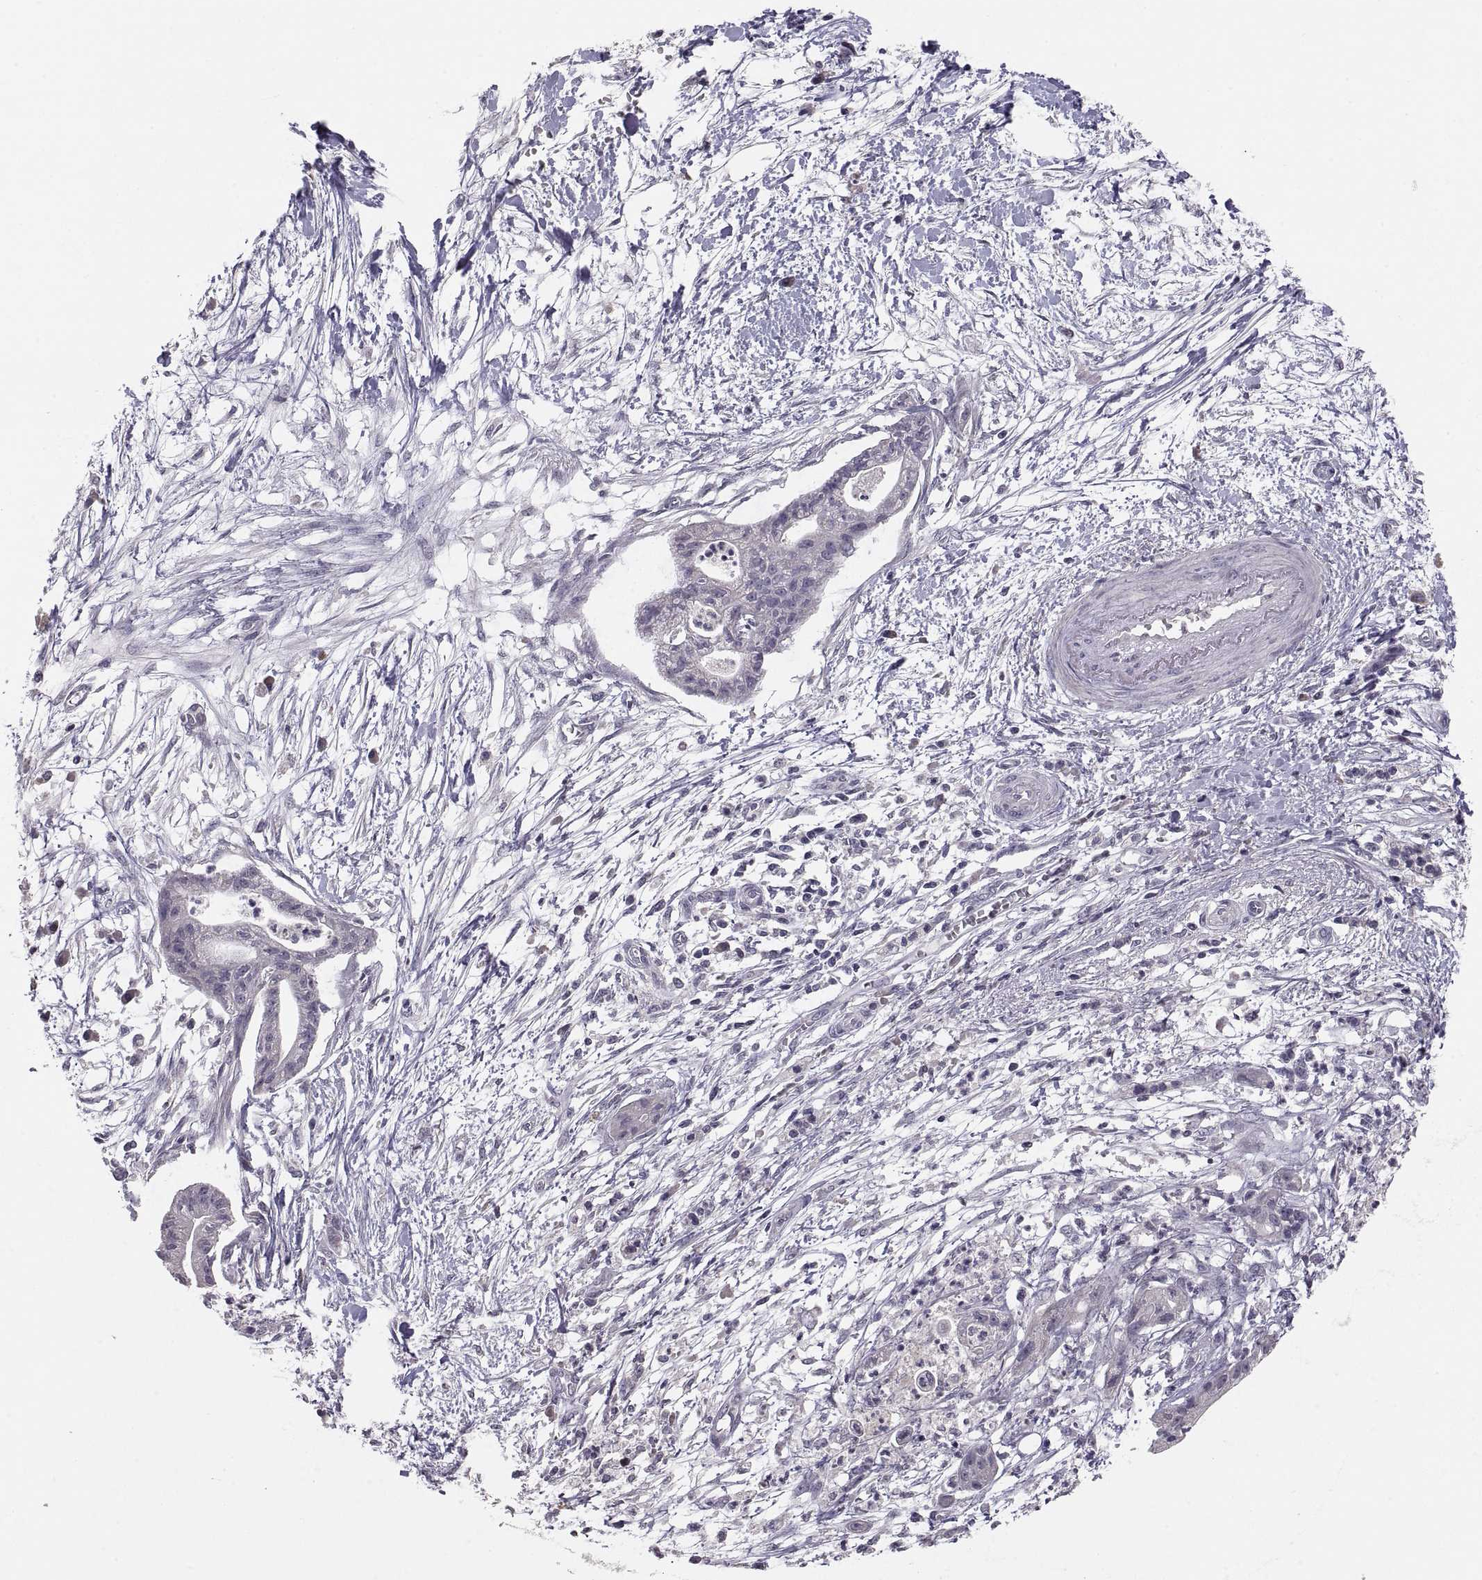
{"staining": {"intensity": "negative", "quantity": "none", "location": "none"}, "tissue": "pancreatic cancer", "cell_type": "Tumor cells", "image_type": "cancer", "snomed": [{"axis": "morphology", "description": "Normal tissue, NOS"}, {"axis": "morphology", "description": "Adenocarcinoma, NOS"}, {"axis": "topography", "description": "Lymph node"}, {"axis": "topography", "description": "Pancreas"}], "caption": "This is an IHC histopathology image of human pancreatic cancer (adenocarcinoma). There is no staining in tumor cells.", "gene": "PAX2", "patient": {"sex": "female", "age": 58}}